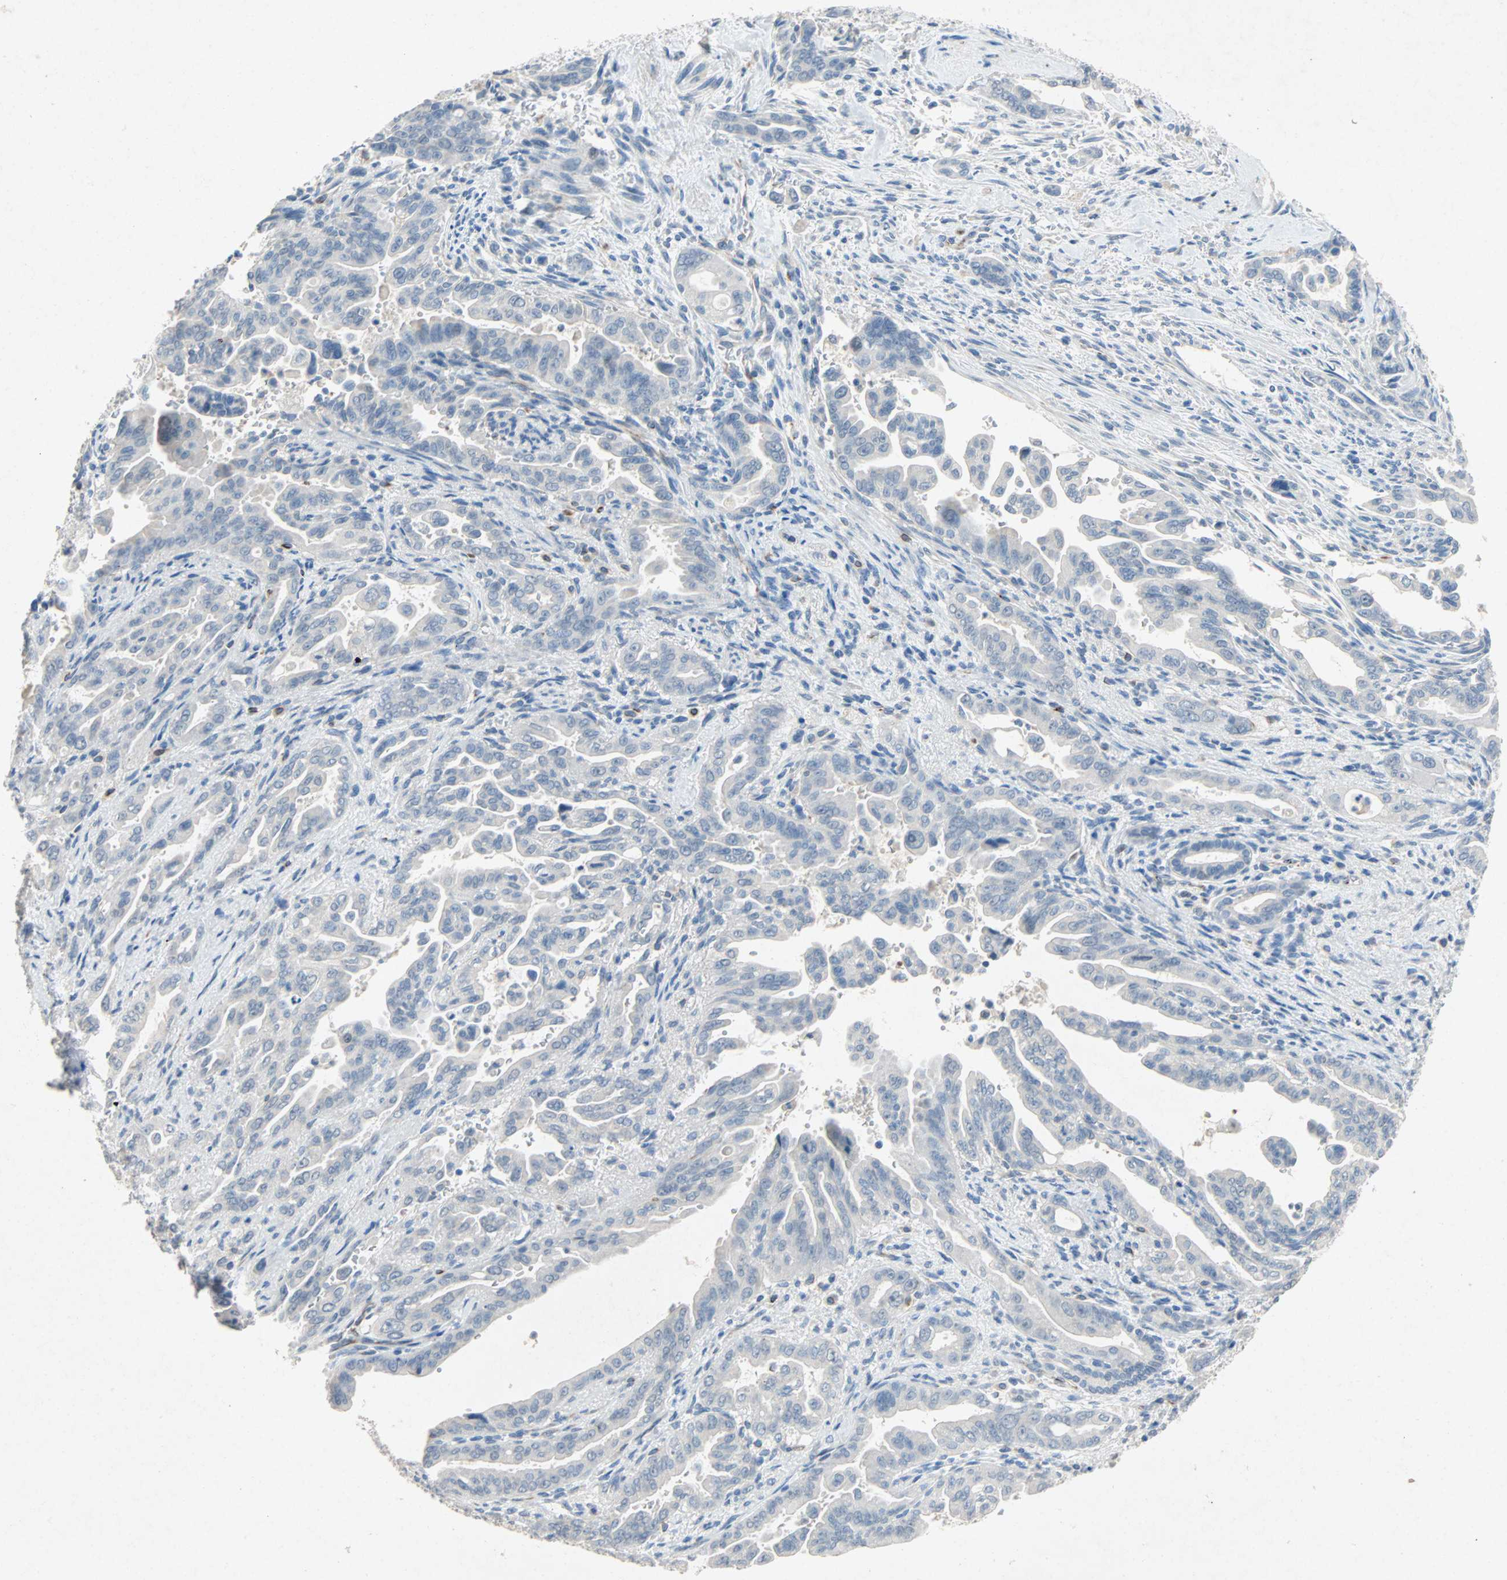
{"staining": {"intensity": "negative", "quantity": "none", "location": "none"}, "tissue": "pancreatic cancer", "cell_type": "Tumor cells", "image_type": "cancer", "snomed": [{"axis": "morphology", "description": "Adenocarcinoma, NOS"}, {"axis": "topography", "description": "Pancreas"}], "caption": "Immunohistochemistry histopathology image of human adenocarcinoma (pancreatic) stained for a protein (brown), which demonstrates no staining in tumor cells. (Brightfield microscopy of DAB immunohistochemistry at high magnification).", "gene": "PCDHB2", "patient": {"sex": "male", "age": 70}}